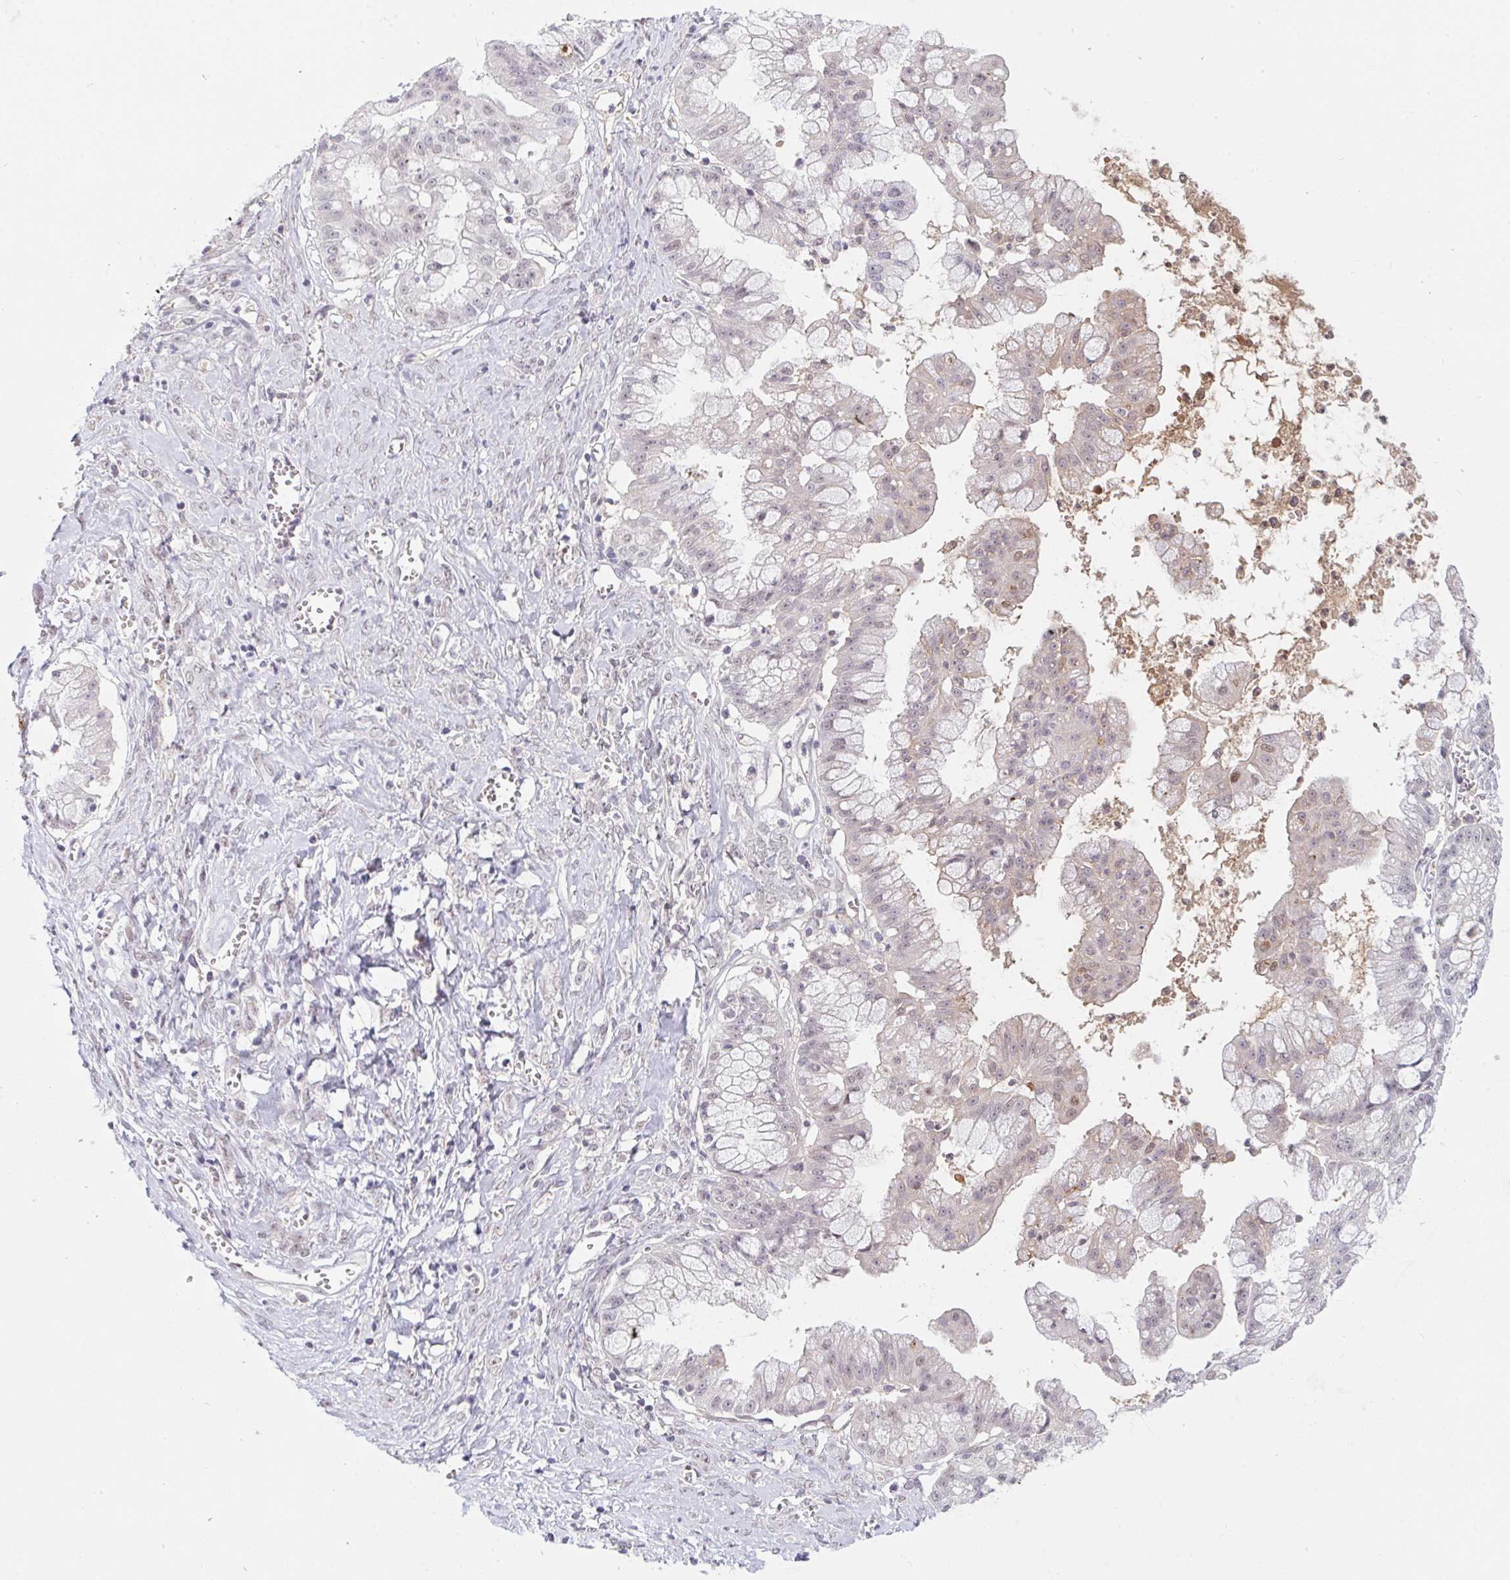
{"staining": {"intensity": "weak", "quantity": "<25%", "location": "nuclear"}, "tissue": "ovarian cancer", "cell_type": "Tumor cells", "image_type": "cancer", "snomed": [{"axis": "morphology", "description": "Cystadenocarcinoma, mucinous, NOS"}, {"axis": "topography", "description": "Ovary"}], "caption": "Protein analysis of ovarian cancer reveals no significant positivity in tumor cells.", "gene": "DSCAML1", "patient": {"sex": "female", "age": 70}}